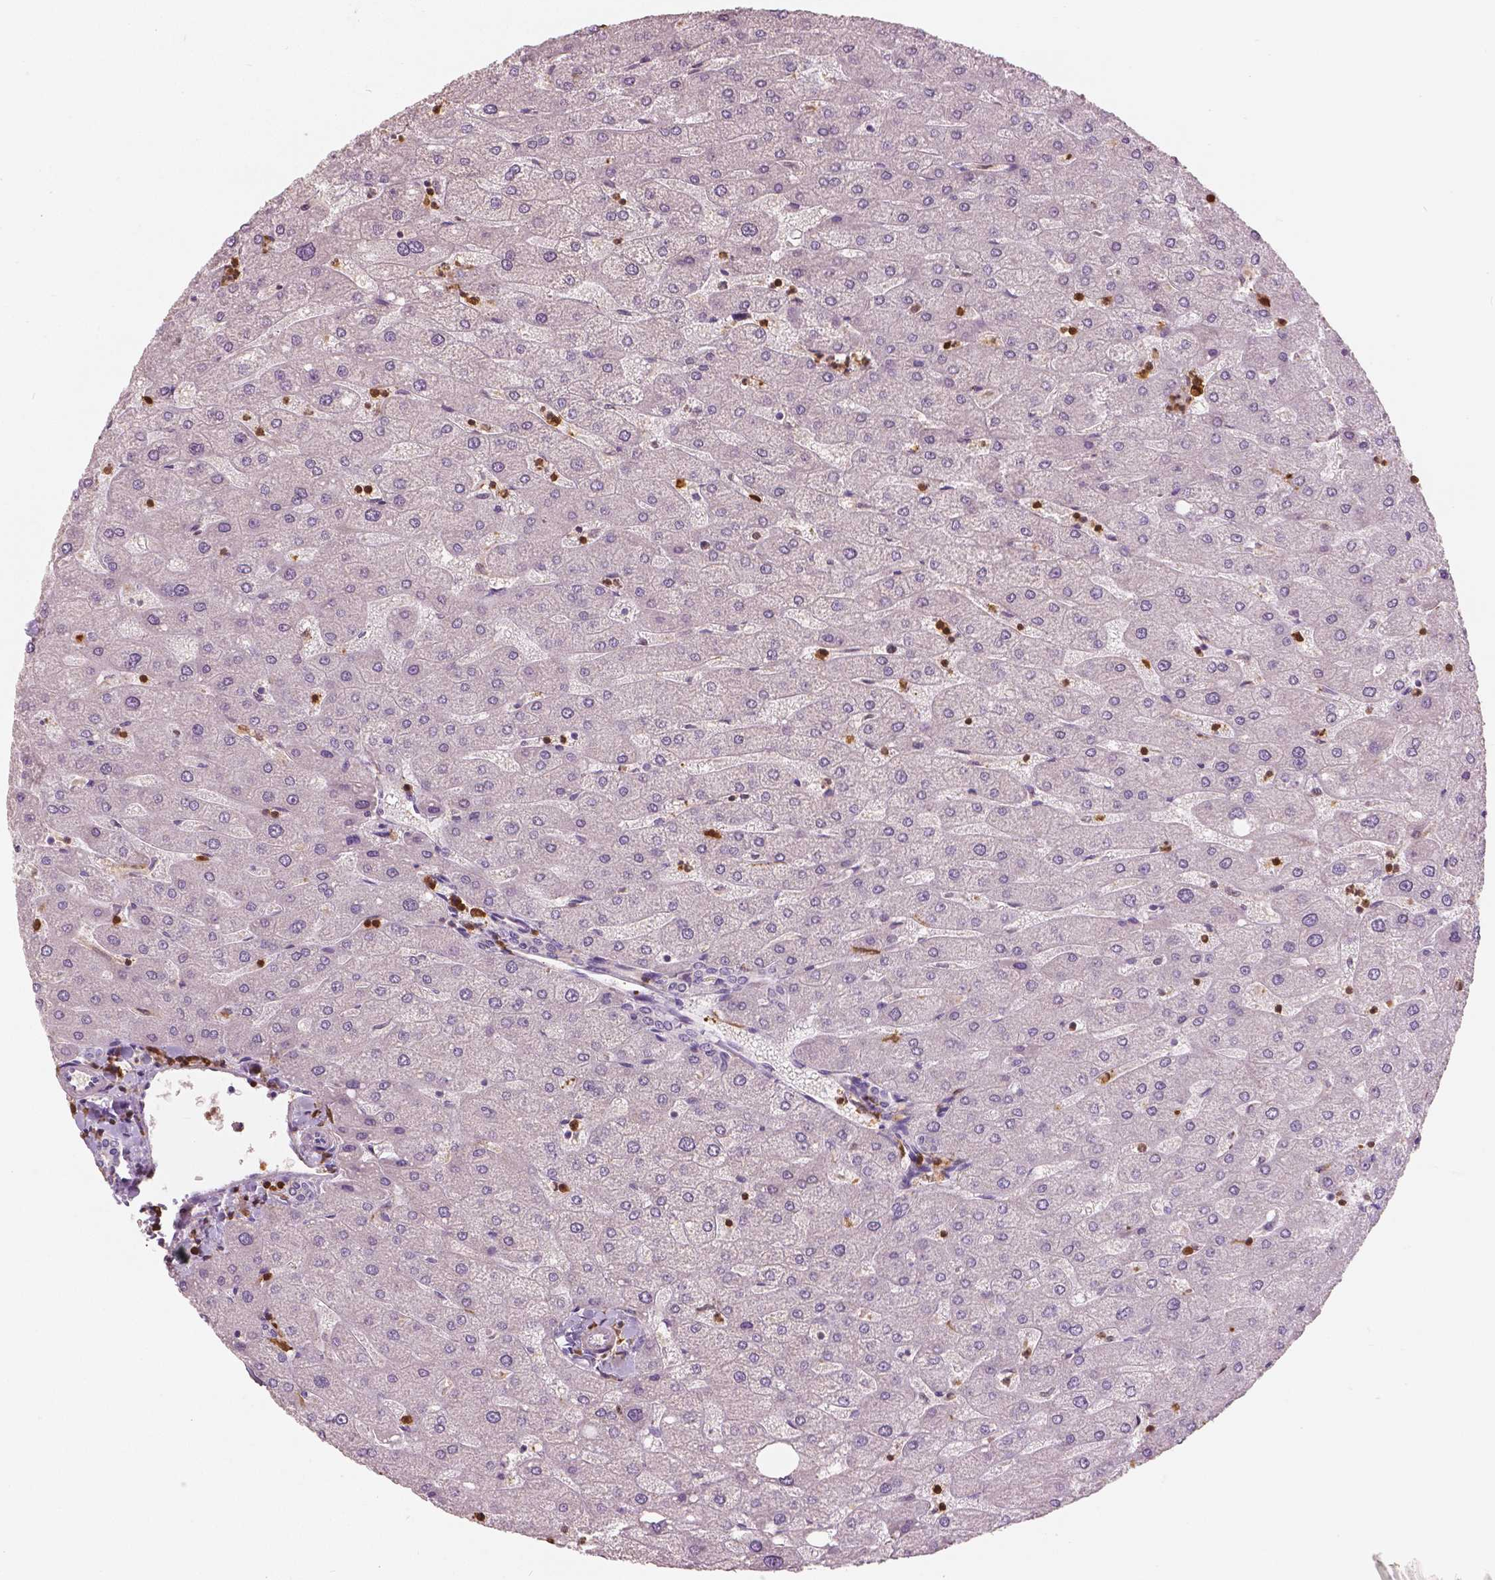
{"staining": {"intensity": "negative", "quantity": "none", "location": "none"}, "tissue": "liver", "cell_type": "Cholangiocytes", "image_type": "normal", "snomed": [{"axis": "morphology", "description": "Normal tissue, NOS"}, {"axis": "topography", "description": "Liver"}], "caption": "This is a photomicrograph of immunohistochemistry (IHC) staining of benign liver, which shows no staining in cholangiocytes.", "gene": "S100A4", "patient": {"sex": "male", "age": 67}}